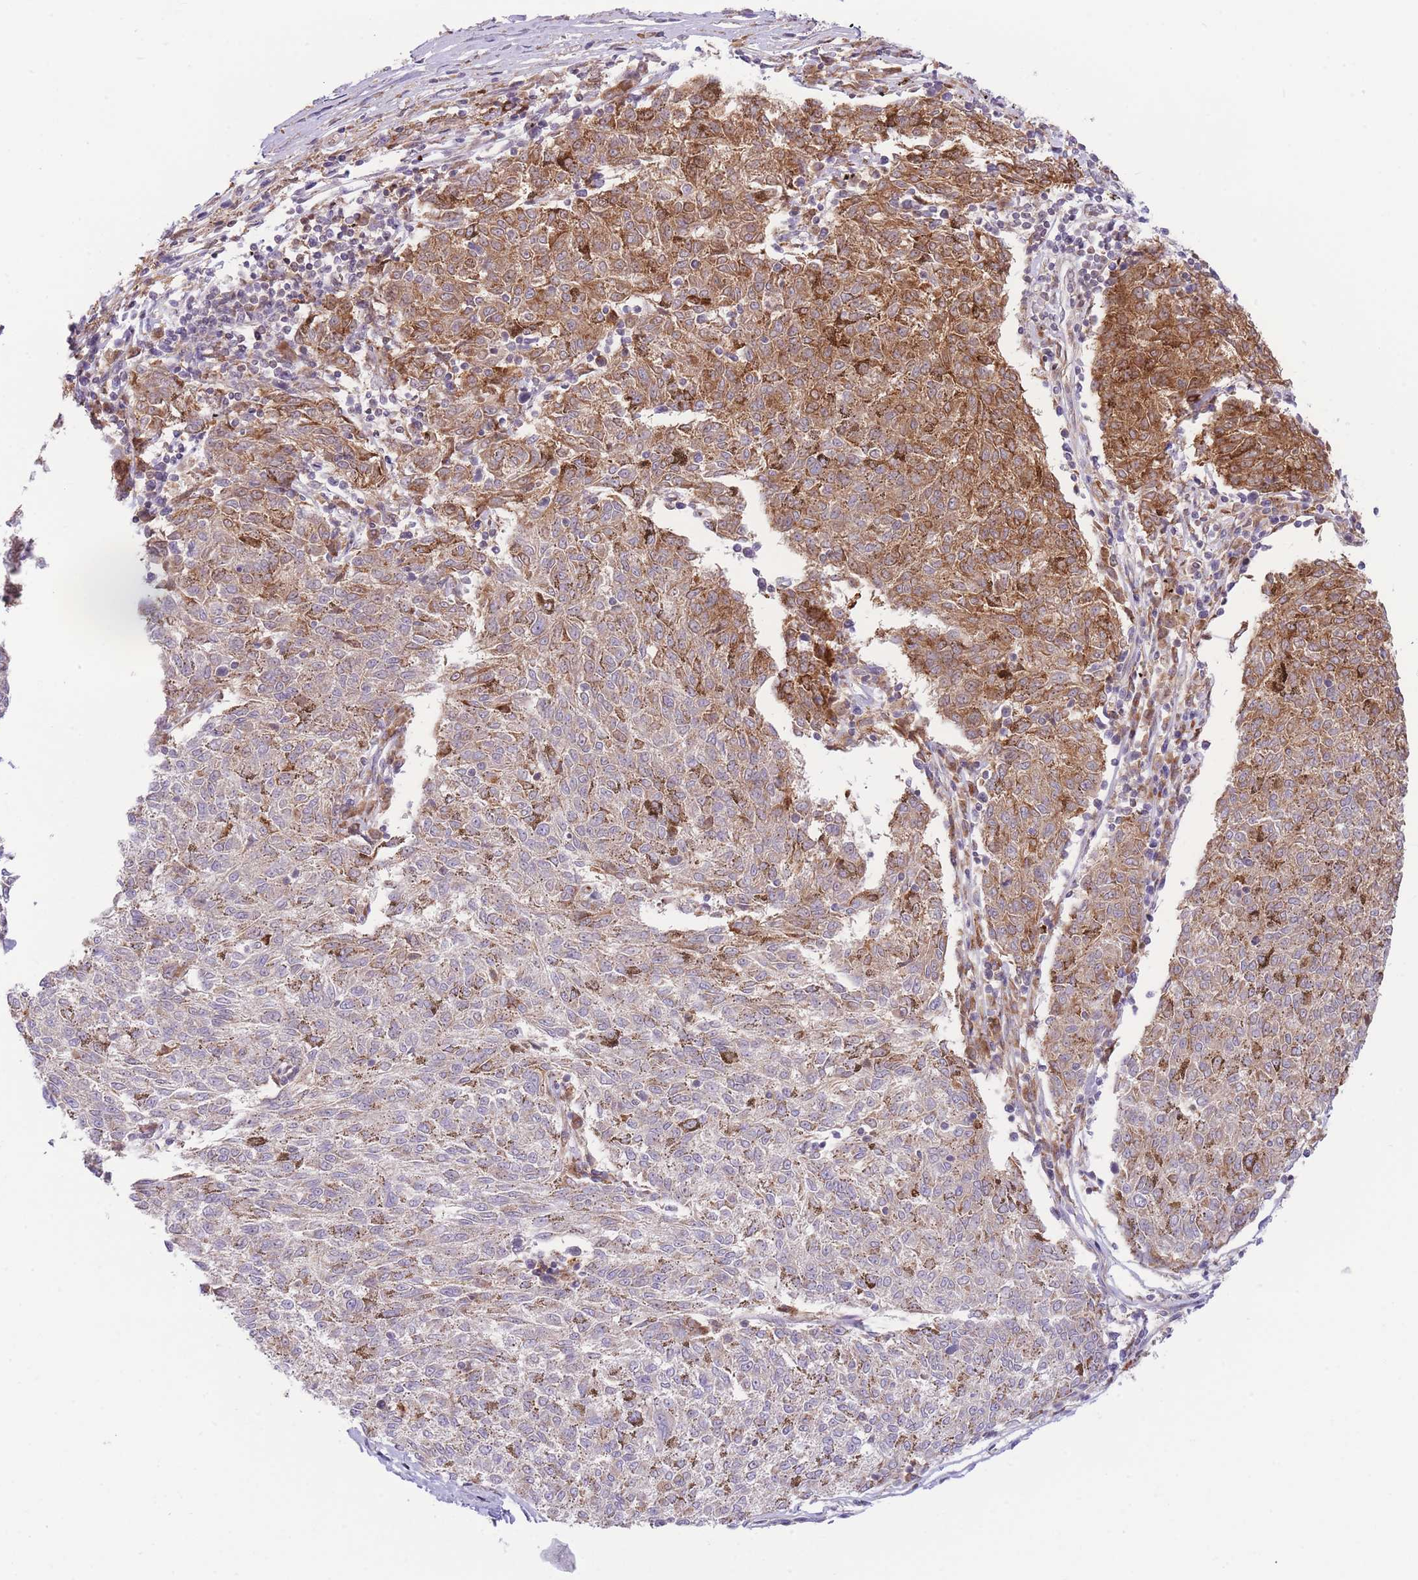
{"staining": {"intensity": "strong", "quantity": "25%-75%", "location": "cytoplasmic/membranous"}, "tissue": "melanoma", "cell_type": "Tumor cells", "image_type": "cancer", "snomed": [{"axis": "morphology", "description": "Malignant melanoma, NOS"}, {"axis": "topography", "description": "Skin"}], "caption": "Immunohistochemistry (IHC) (DAB (3,3'-diaminobenzidine)) staining of human melanoma demonstrates strong cytoplasmic/membranous protein expression in about 25%-75% of tumor cells.", "gene": "BOLA2B", "patient": {"sex": "female", "age": 72}}